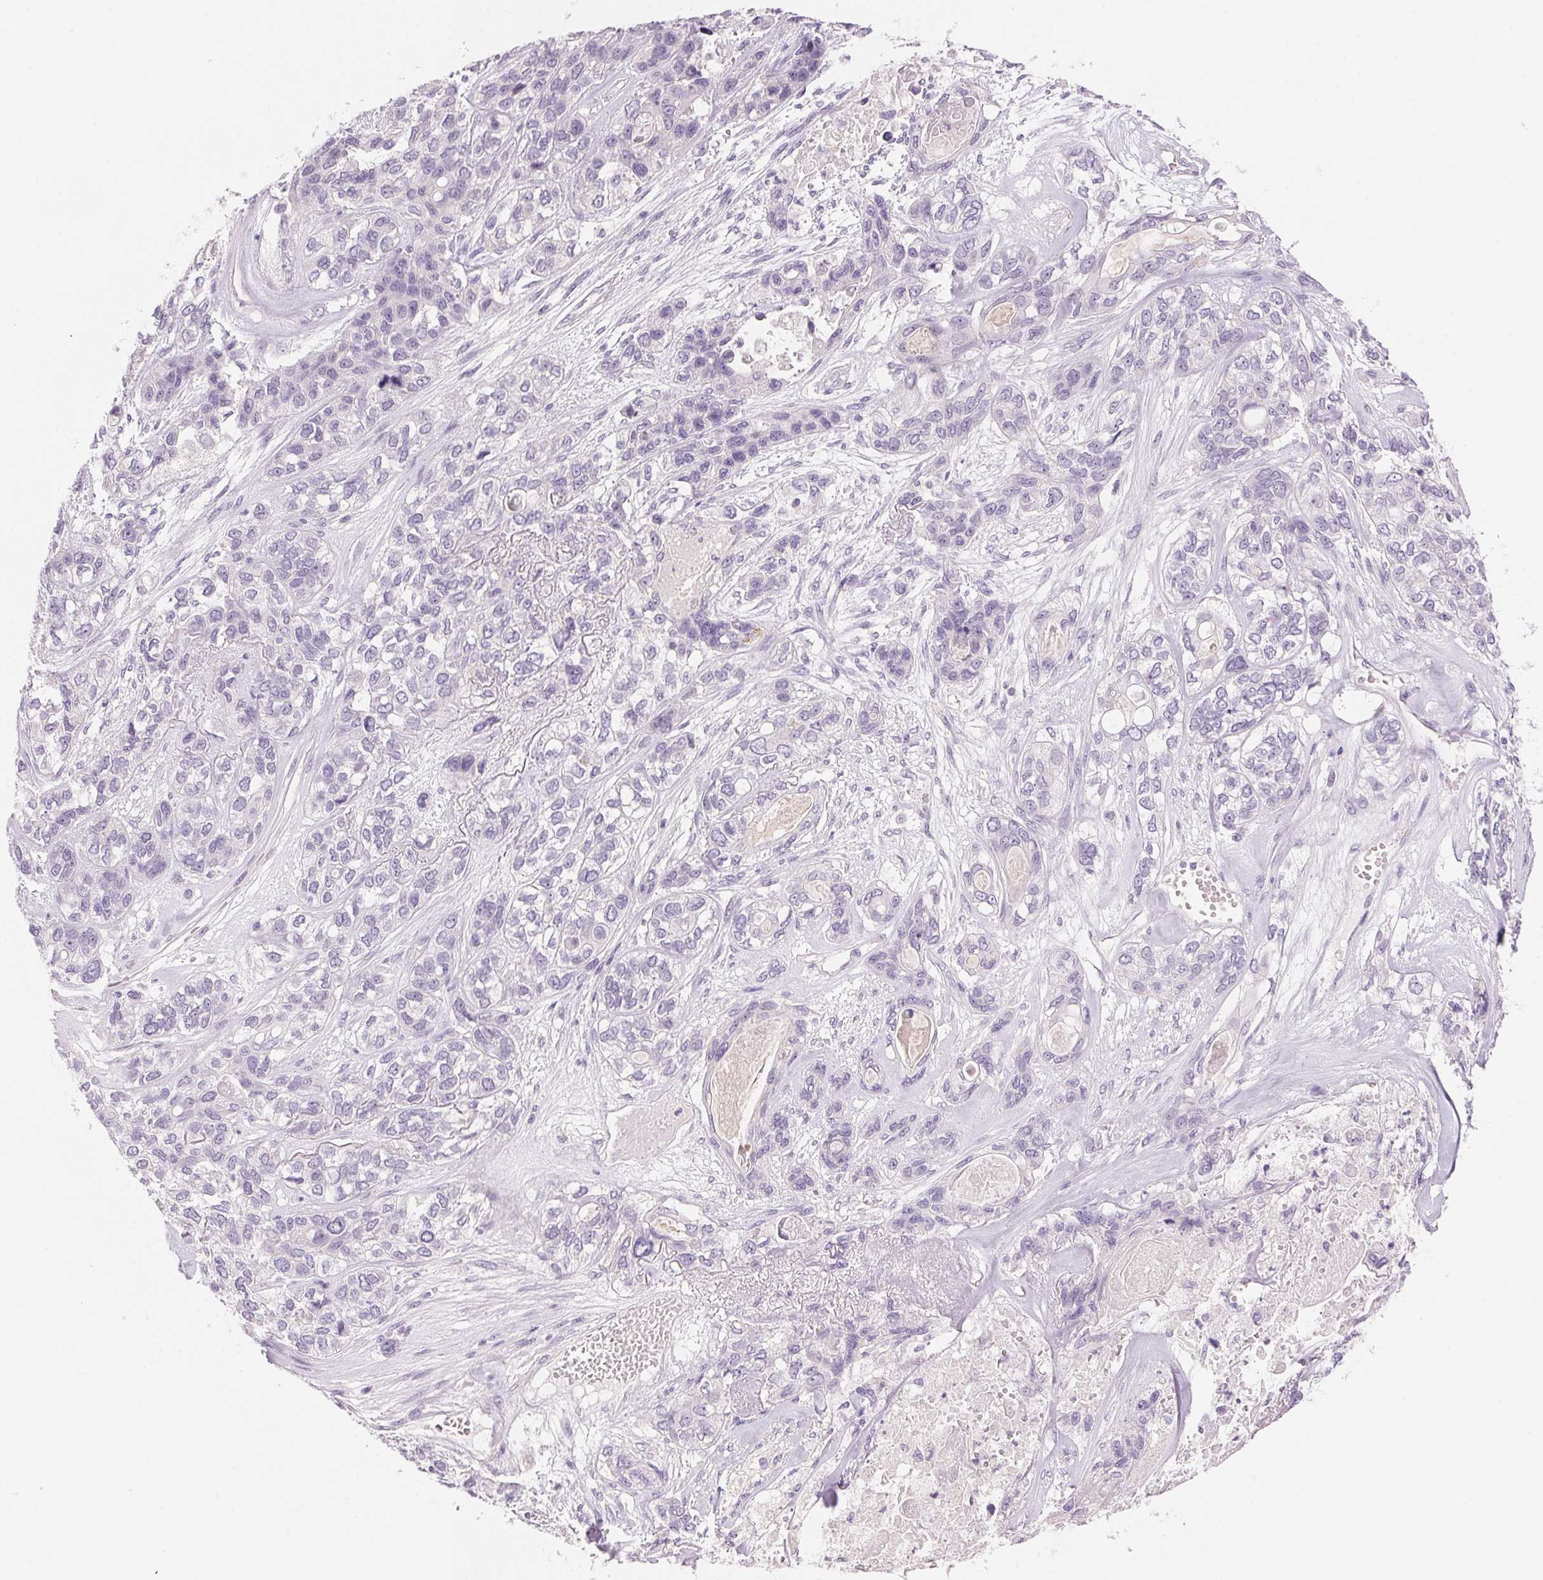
{"staining": {"intensity": "negative", "quantity": "none", "location": "none"}, "tissue": "lung cancer", "cell_type": "Tumor cells", "image_type": "cancer", "snomed": [{"axis": "morphology", "description": "Squamous cell carcinoma, NOS"}, {"axis": "topography", "description": "Lung"}], "caption": "Immunohistochemical staining of human lung cancer displays no significant staining in tumor cells. Brightfield microscopy of IHC stained with DAB (3,3'-diaminobenzidine) (brown) and hematoxylin (blue), captured at high magnification.", "gene": "CYP11B1", "patient": {"sex": "female", "age": 70}}